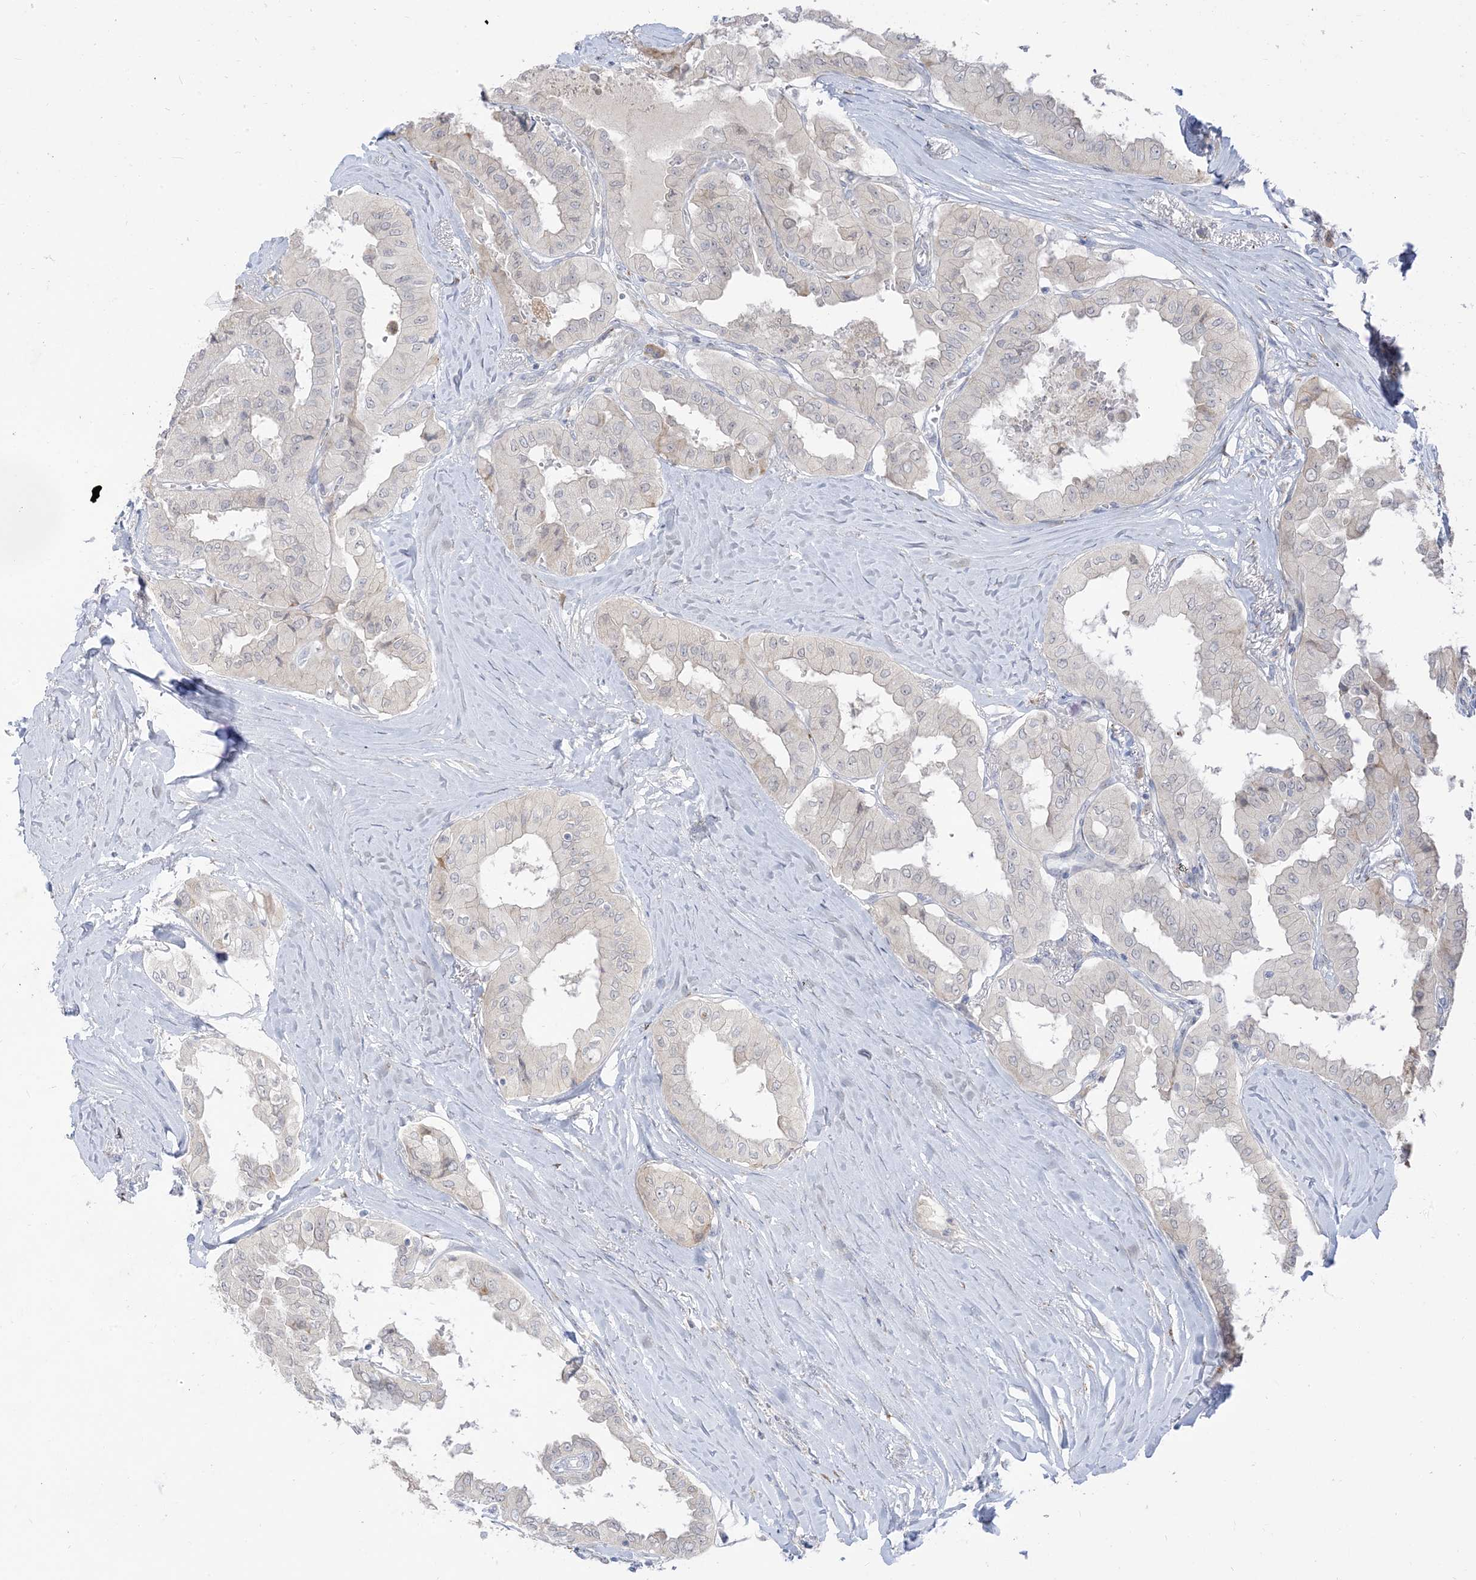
{"staining": {"intensity": "negative", "quantity": "none", "location": "none"}, "tissue": "thyroid cancer", "cell_type": "Tumor cells", "image_type": "cancer", "snomed": [{"axis": "morphology", "description": "Papillary adenocarcinoma, NOS"}, {"axis": "topography", "description": "Thyroid gland"}], "caption": "Papillary adenocarcinoma (thyroid) was stained to show a protein in brown. There is no significant positivity in tumor cells. Brightfield microscopy of immunohistochemistry stained with DAB (brown) and hematoxylin (blue), captured at high magnification.", "gene": "LOXL3", "patient": {"sex": "female", "age": 59}}